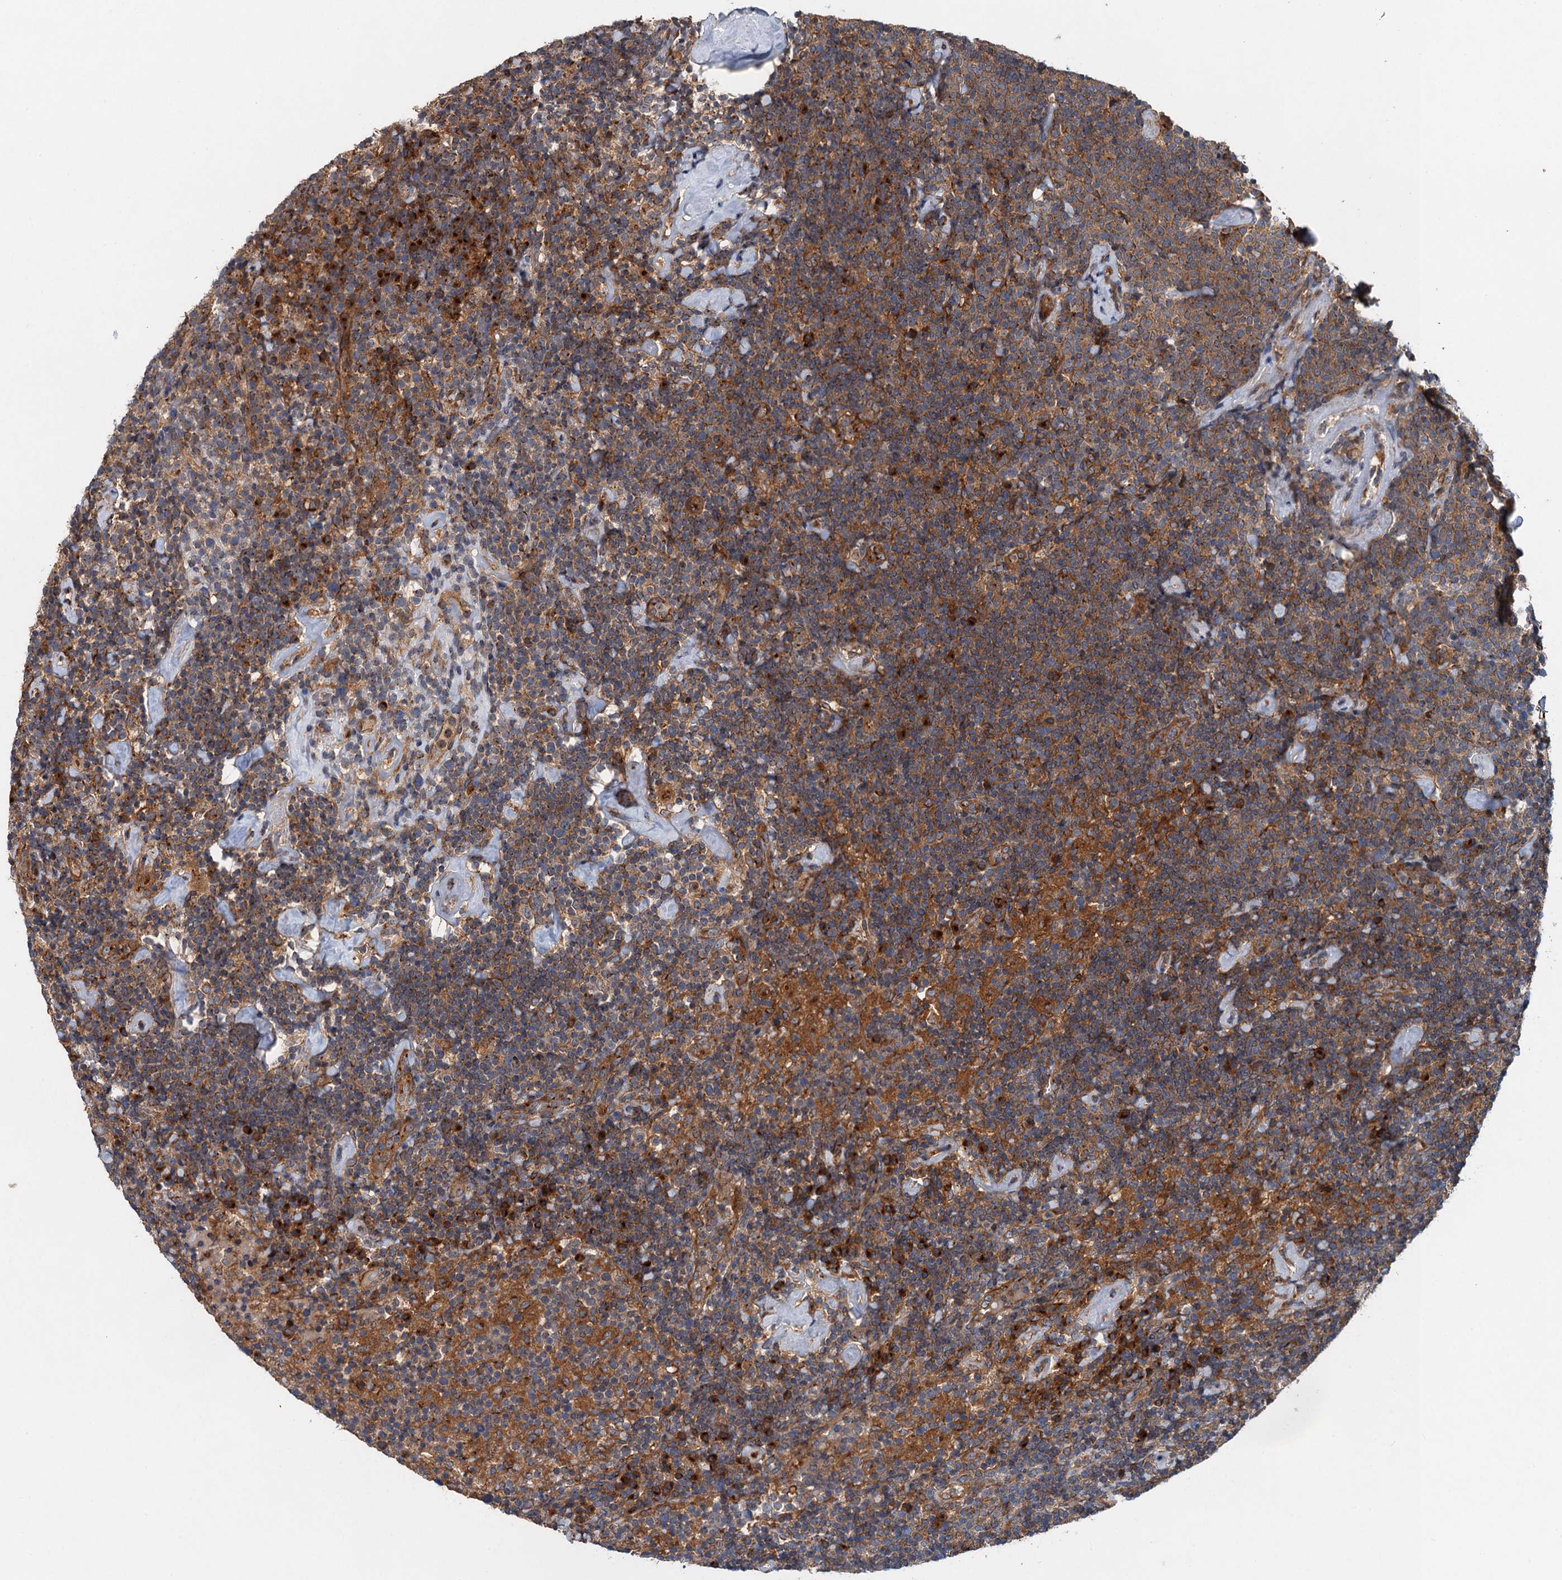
{"staining": {"intensity": "moderate", "quantity": ">75%", "location": "cytoplasmic/membranous"}, "tissue": "lymphoma", "cell_type": "Tumor cells", "image_type": "cancer", "snomed": [{"axis": "morphology", "description": "Malignant lymphoma, non-Hodgkin's type, High grade"}, {"axis": "topography", "description": "Lymph node"}], "caption": "High-power microscopy captured an immunohistochemistry micrograph of malignant lymphoma, non-Hodgkin's type (high-grade), revealing moderate cytoplasmic/membranous positivity in approximately >75% of tumor cells.", "gene": "COG3", "patient": {"sex": "male", "age": 61}}